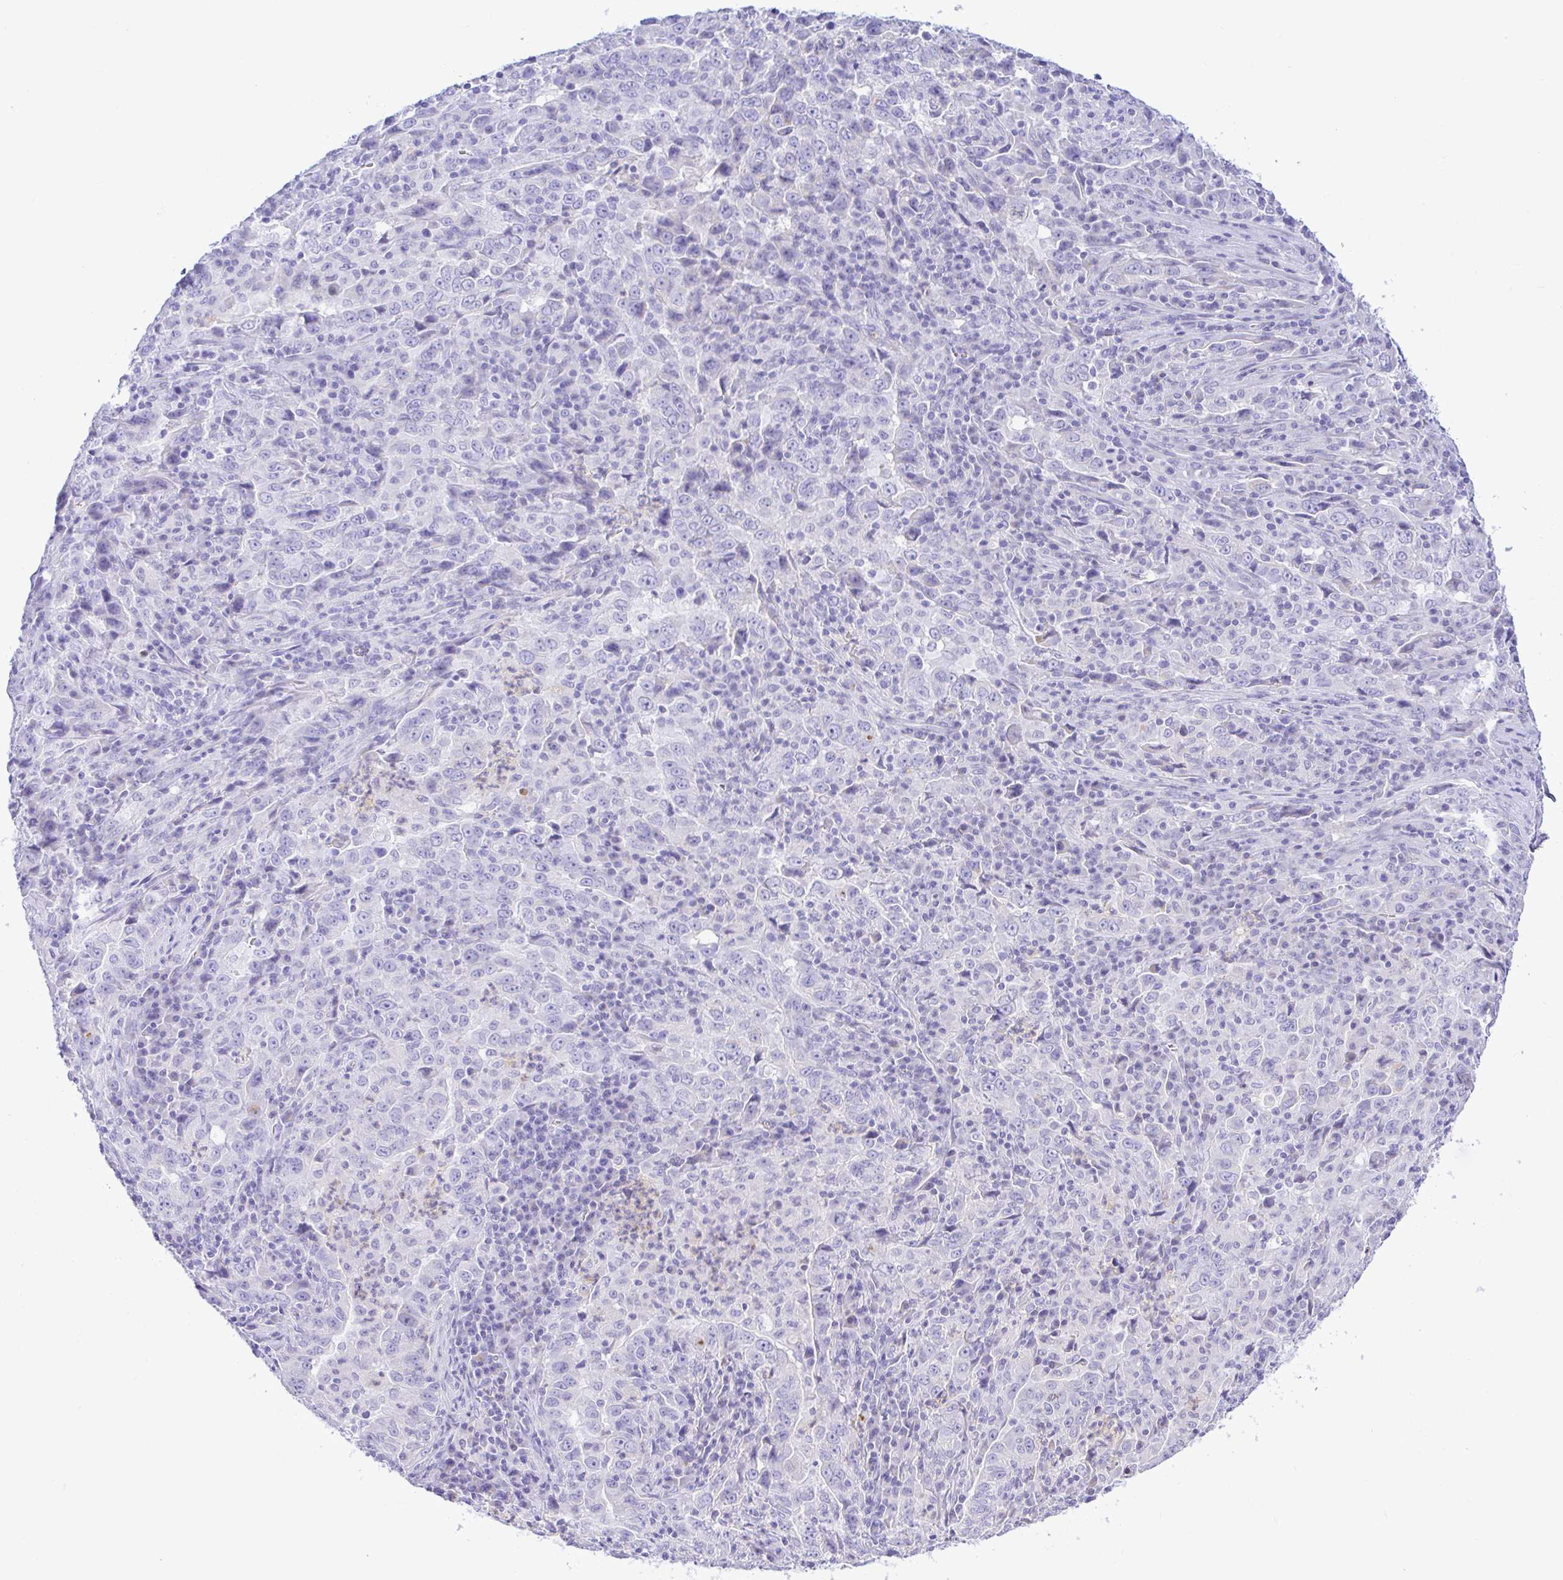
{"staining": {"intensity": "negative", "quantity": "none", "location": "none"}, "tissue": "lung cancer", "cell_type": "Tumor cells", "image_type": "cancer", "snomed": [{"axis": "morphology", "description": "Adenocarcinoma, NOS"}, {"axis": "topography", "description": "Lung"}], "caption": "High magnification brightfield microscopy of lung cancer (adenocarcinoma) stained with DAB (brown) and counterstained with hematoxylin (blue): tumor cells show no significant positivity.", "gene": "ZNF221", "patient": {"sex": "male", "age": 67}}